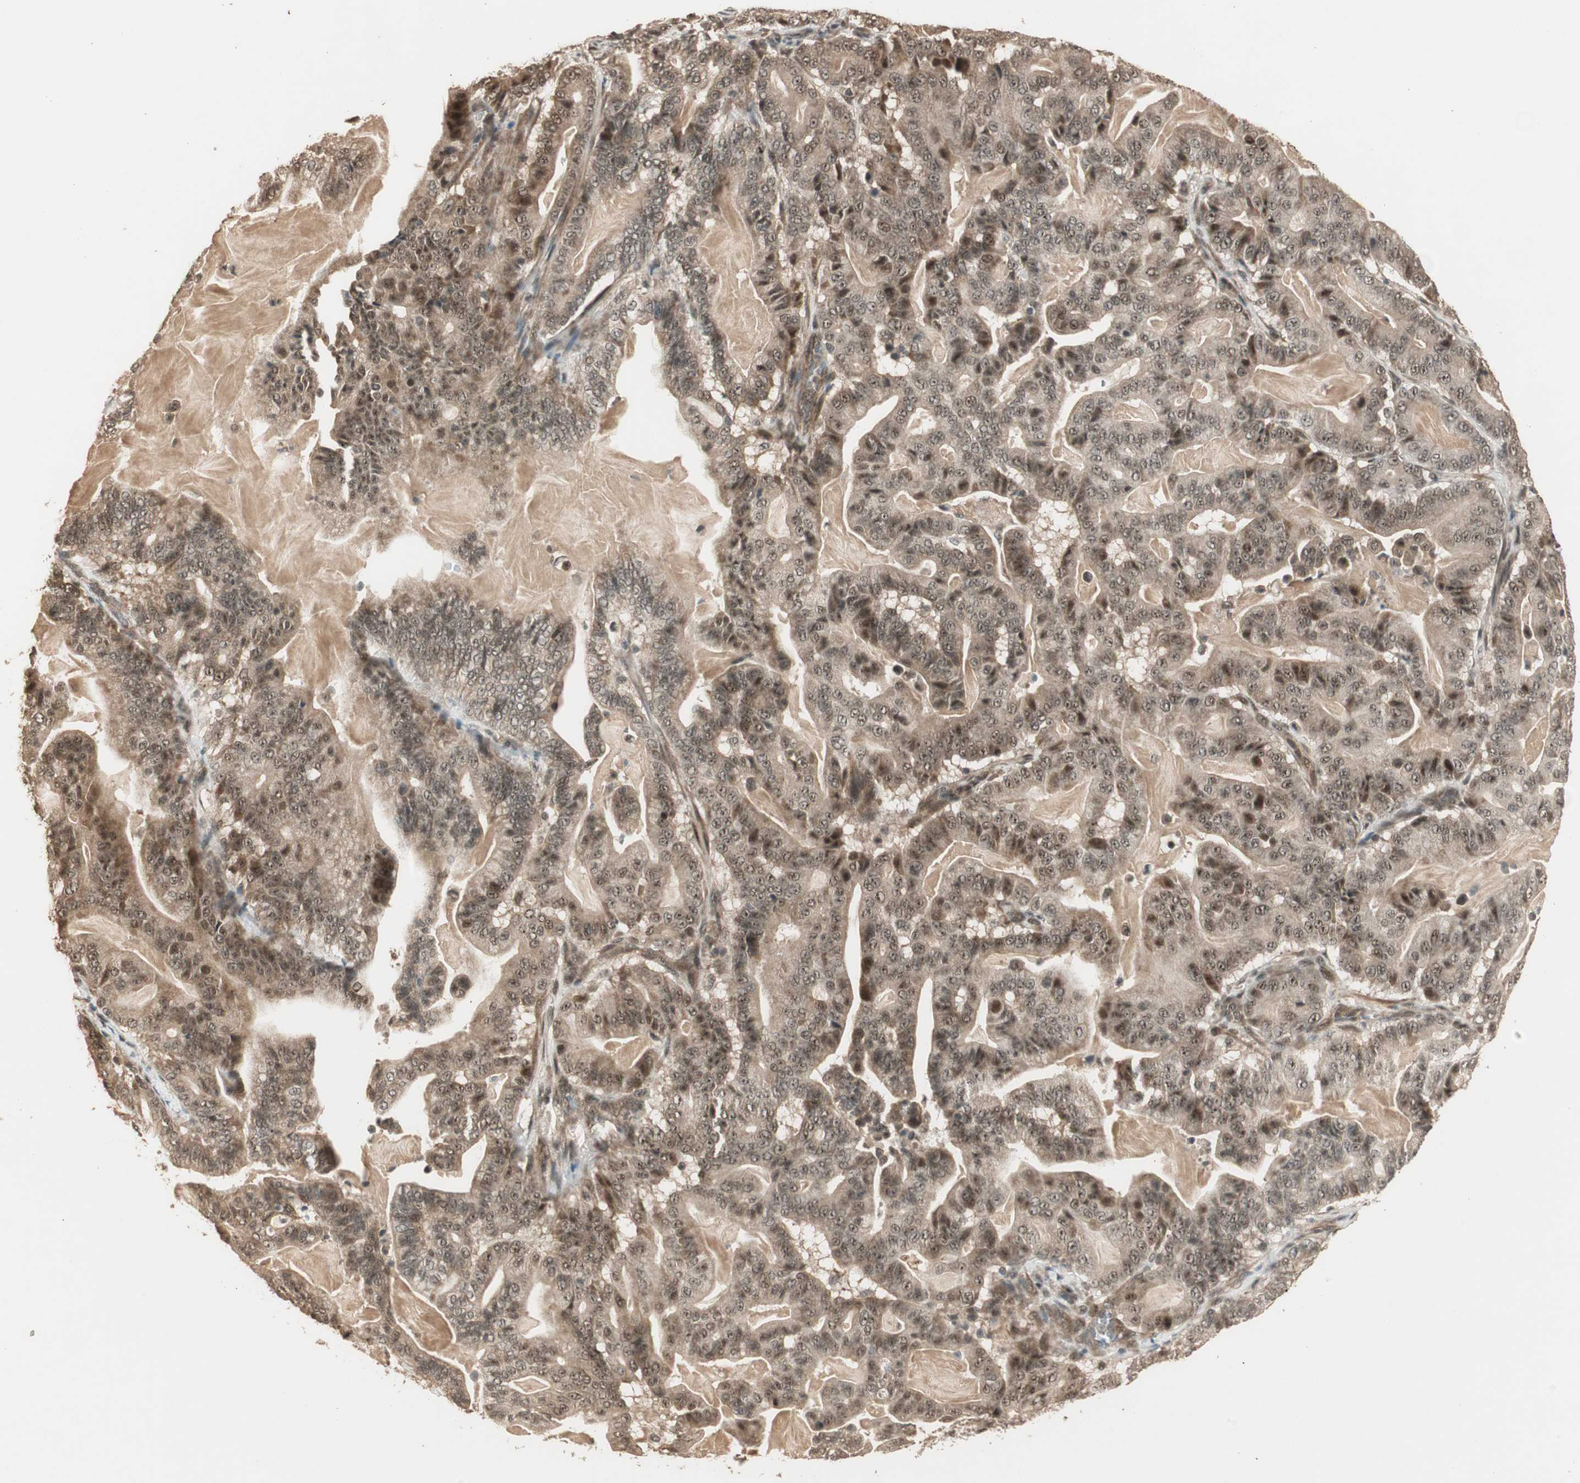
{"staining": {"intensity": "moderate", "quantity": ">75%", "location": "cytoplasmic/membranous,nuclear"}, "tissue": "pancreatic cancer", "cell_type": "Tumor cells", "image_type": "cancer", "snomed": [{"axis": "morphology", "description": "Adenocarcinoma, NOS"}, {"axis": "topography", "description": "Pancreas"}], "caption": "The image shows a brown stain indicating the presence of a protein in the cytoplasmic/membranous and nuclear of tumor cells in pancreatic adenocarcinoma.", "gene": "ZSCAN31", "patient": {"sex": "male", "age": 63}}